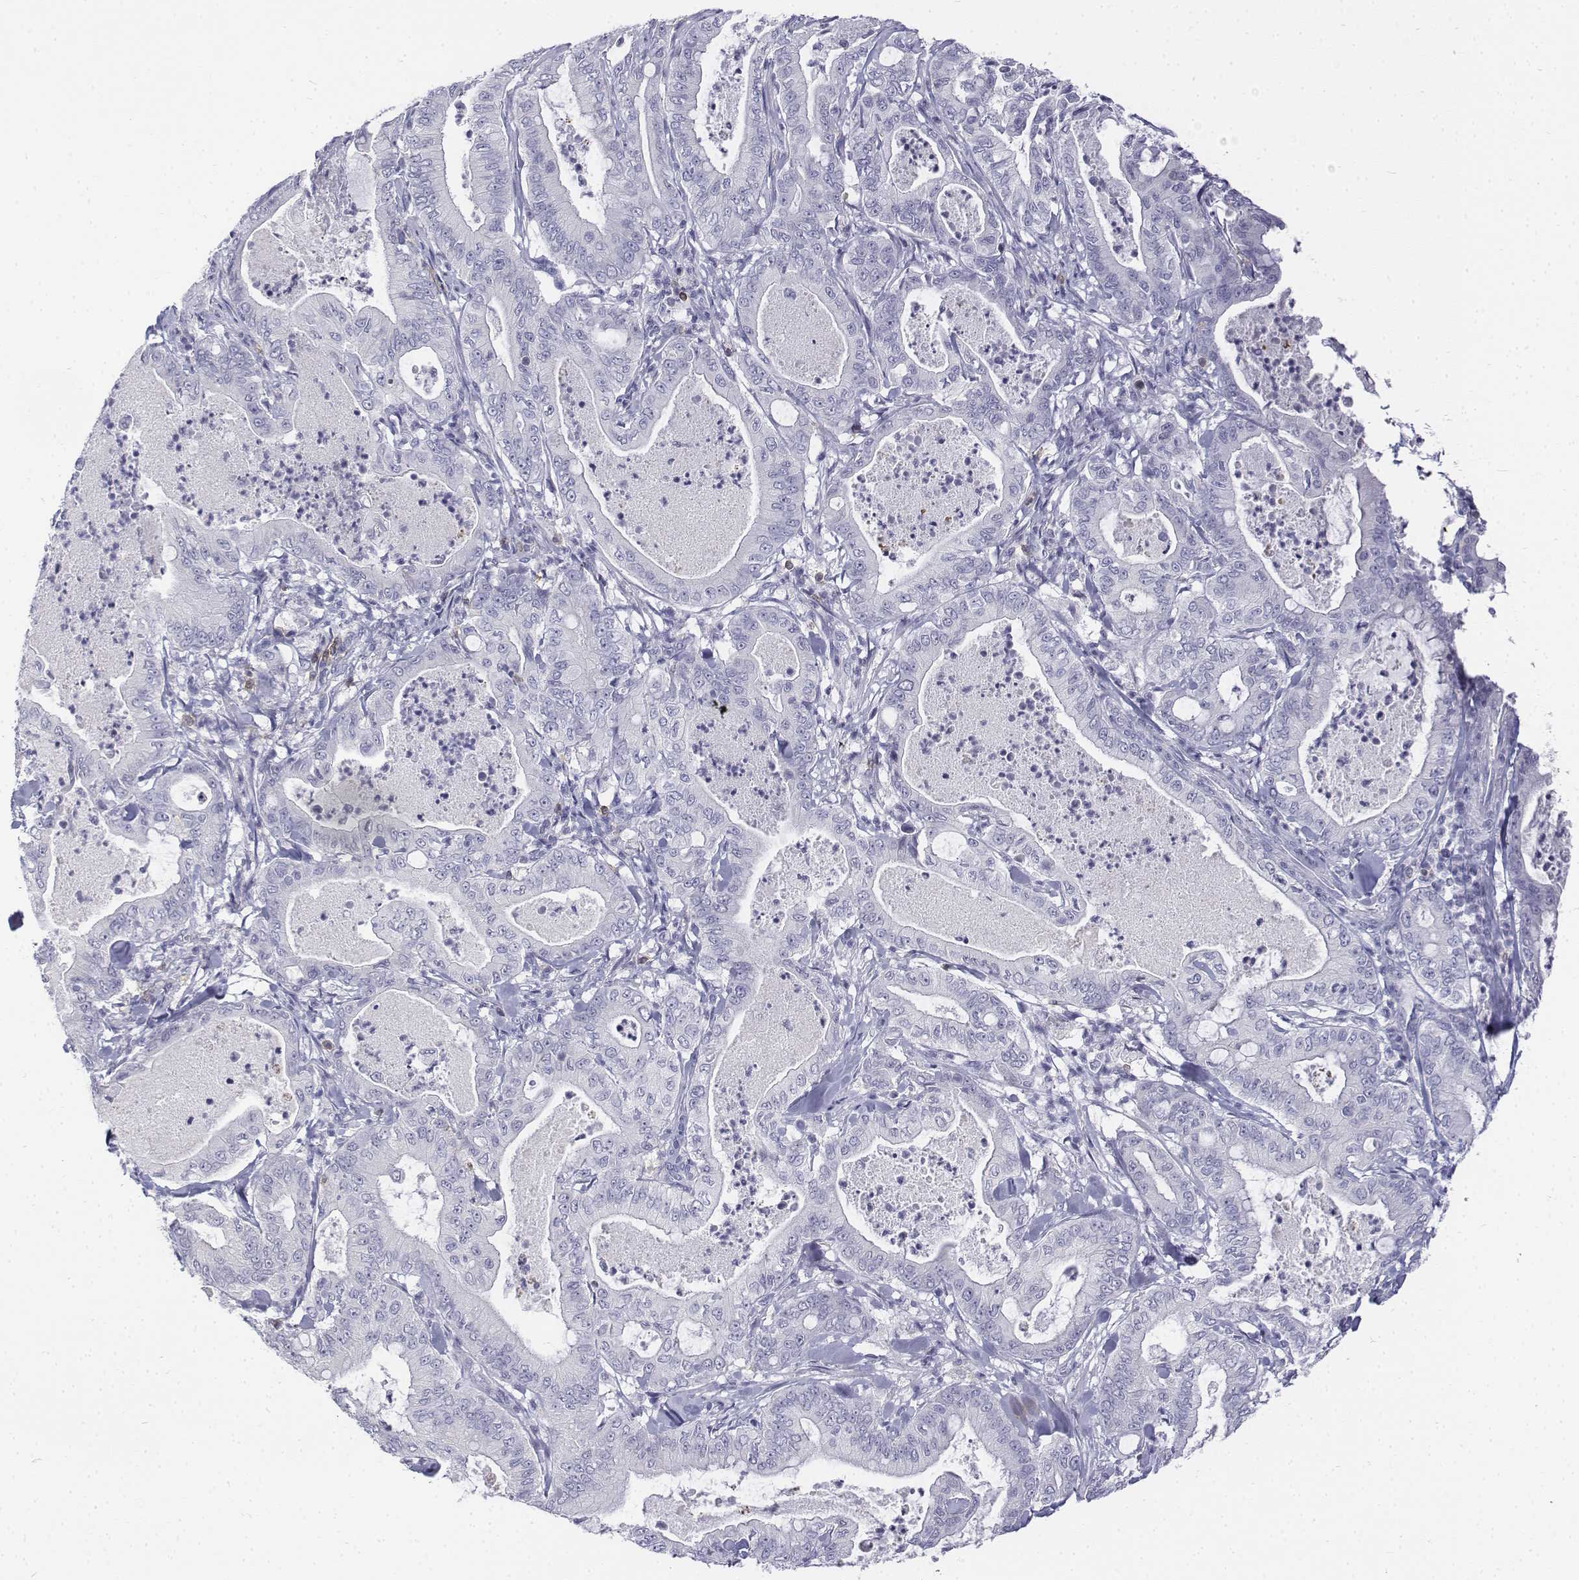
{"staining": {"intensity": "negative", "quantity": "none", "location": "none"}, "tissue": "pancreatic cancer", "cell_type": "Tumor cells", "image_type": "cancer", "snomed": [{"axis": "morphology", "description": "Adenocarcinoma, NOS"}, {"axis": "topography", "description": "Pancreas"}], "caption": "Protein analysis of adenocarcinoma (pancreatic) demonstrates no significant positivity in tumor cells.", "gene": "CD3E", "patient": {"sex": "male", "age": 71}}